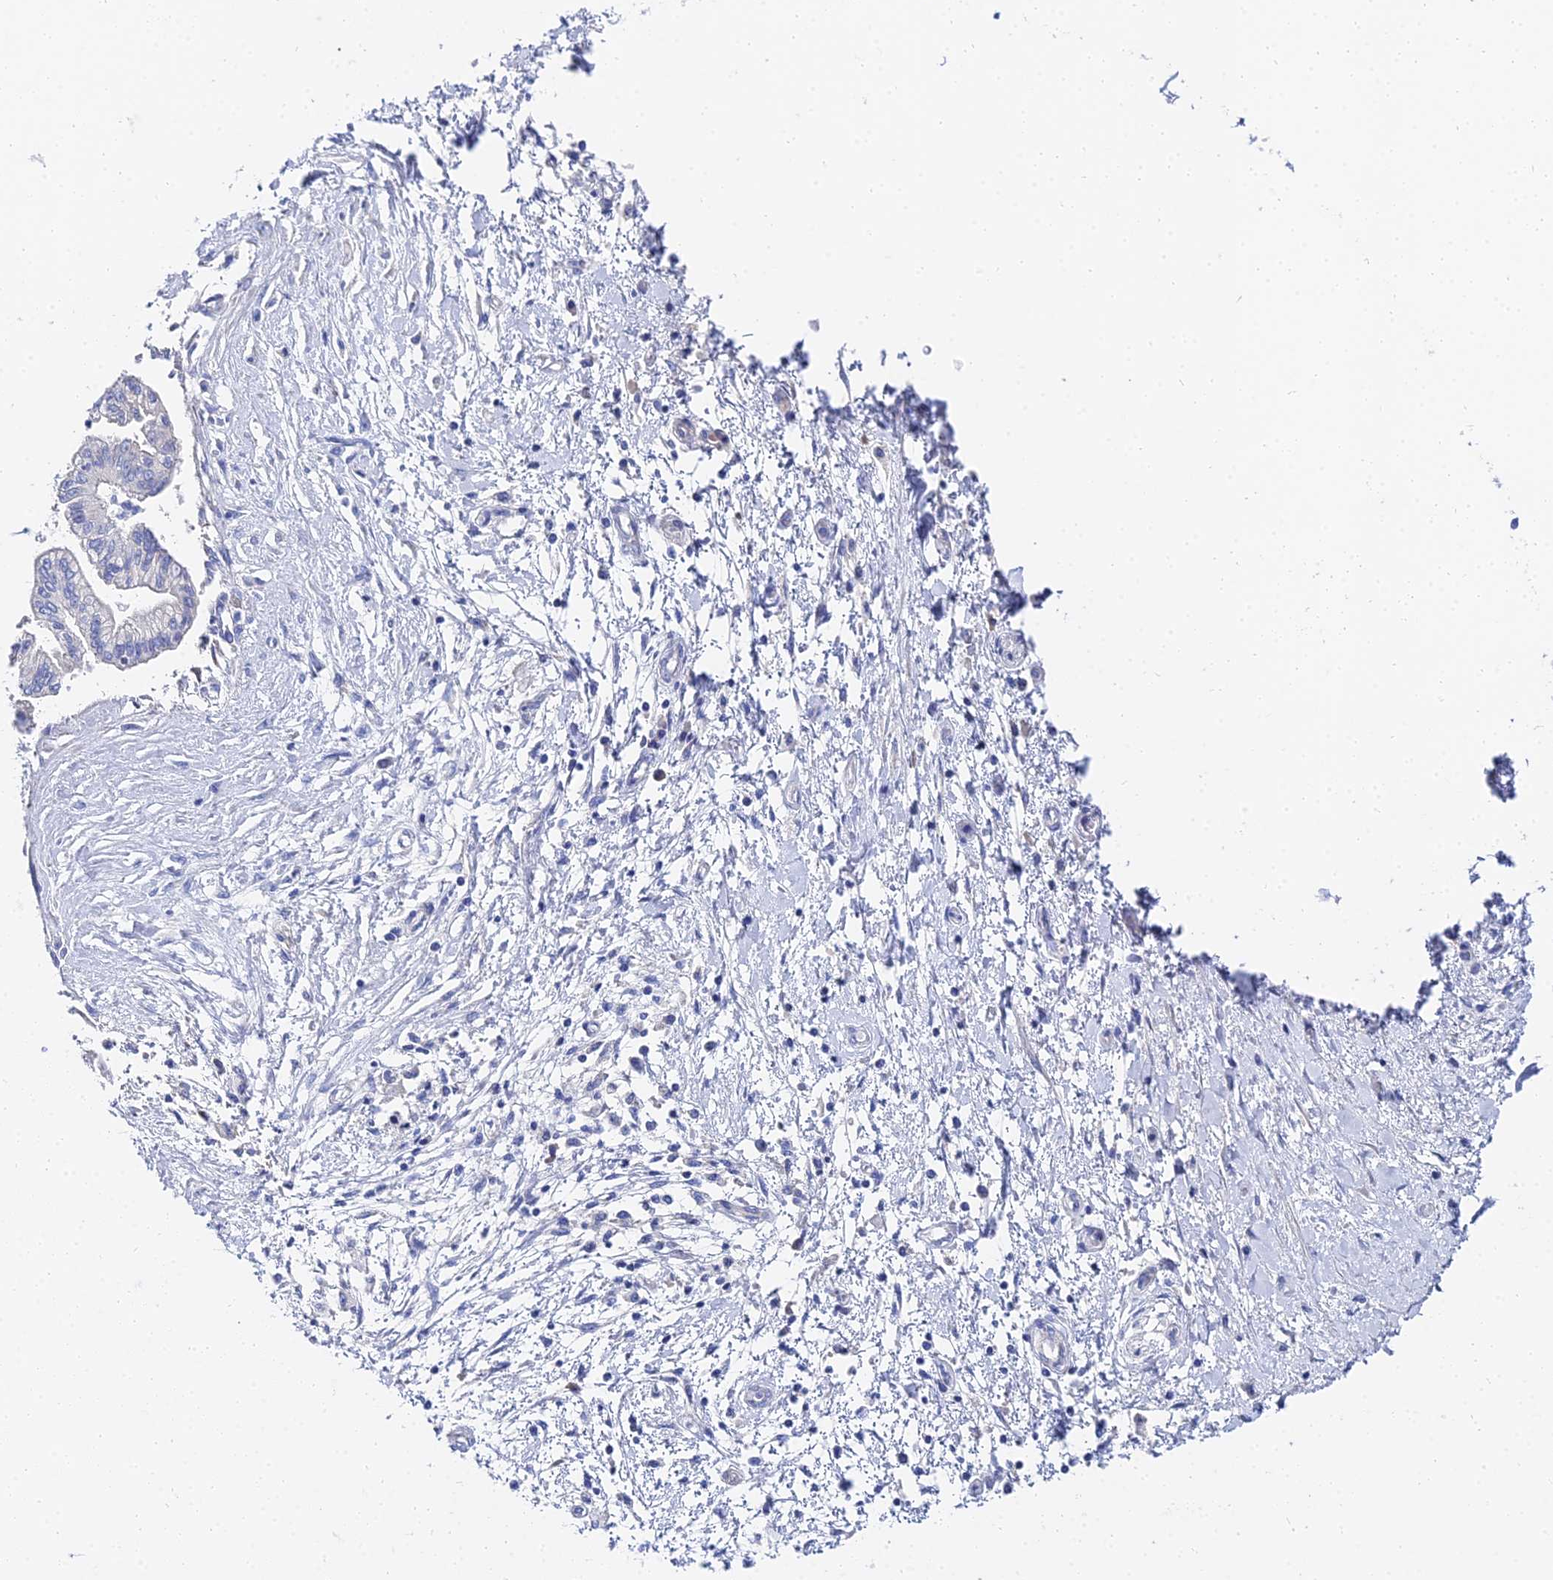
{"staining": {"intensity": "negative", "quantity": "none", "location": "none"}, "tissue": "pancreatic cancer", "cell_type": "Tumor cells", "image_type": "cancer", "snomed": [{"axis": "morphology", "description": "Adenocarcinoma, NOS"}, {"axis": "topography", "description": "Pancreas"}], "caption": "Immunohistochemistry (IHC) micrograph of neoplastic tissue: pancreatic cancer stained with DAB displays no significant protein expression in tumor cells. (Stains: DAB (3,3'-diaminobenzidine) immunohistochemistry with hematoxylin counter stain, Microscopy: brightfield microscopy at high magnification).", "gene": "PTTG1", "patient": {"sex": "male", "age": 46}}